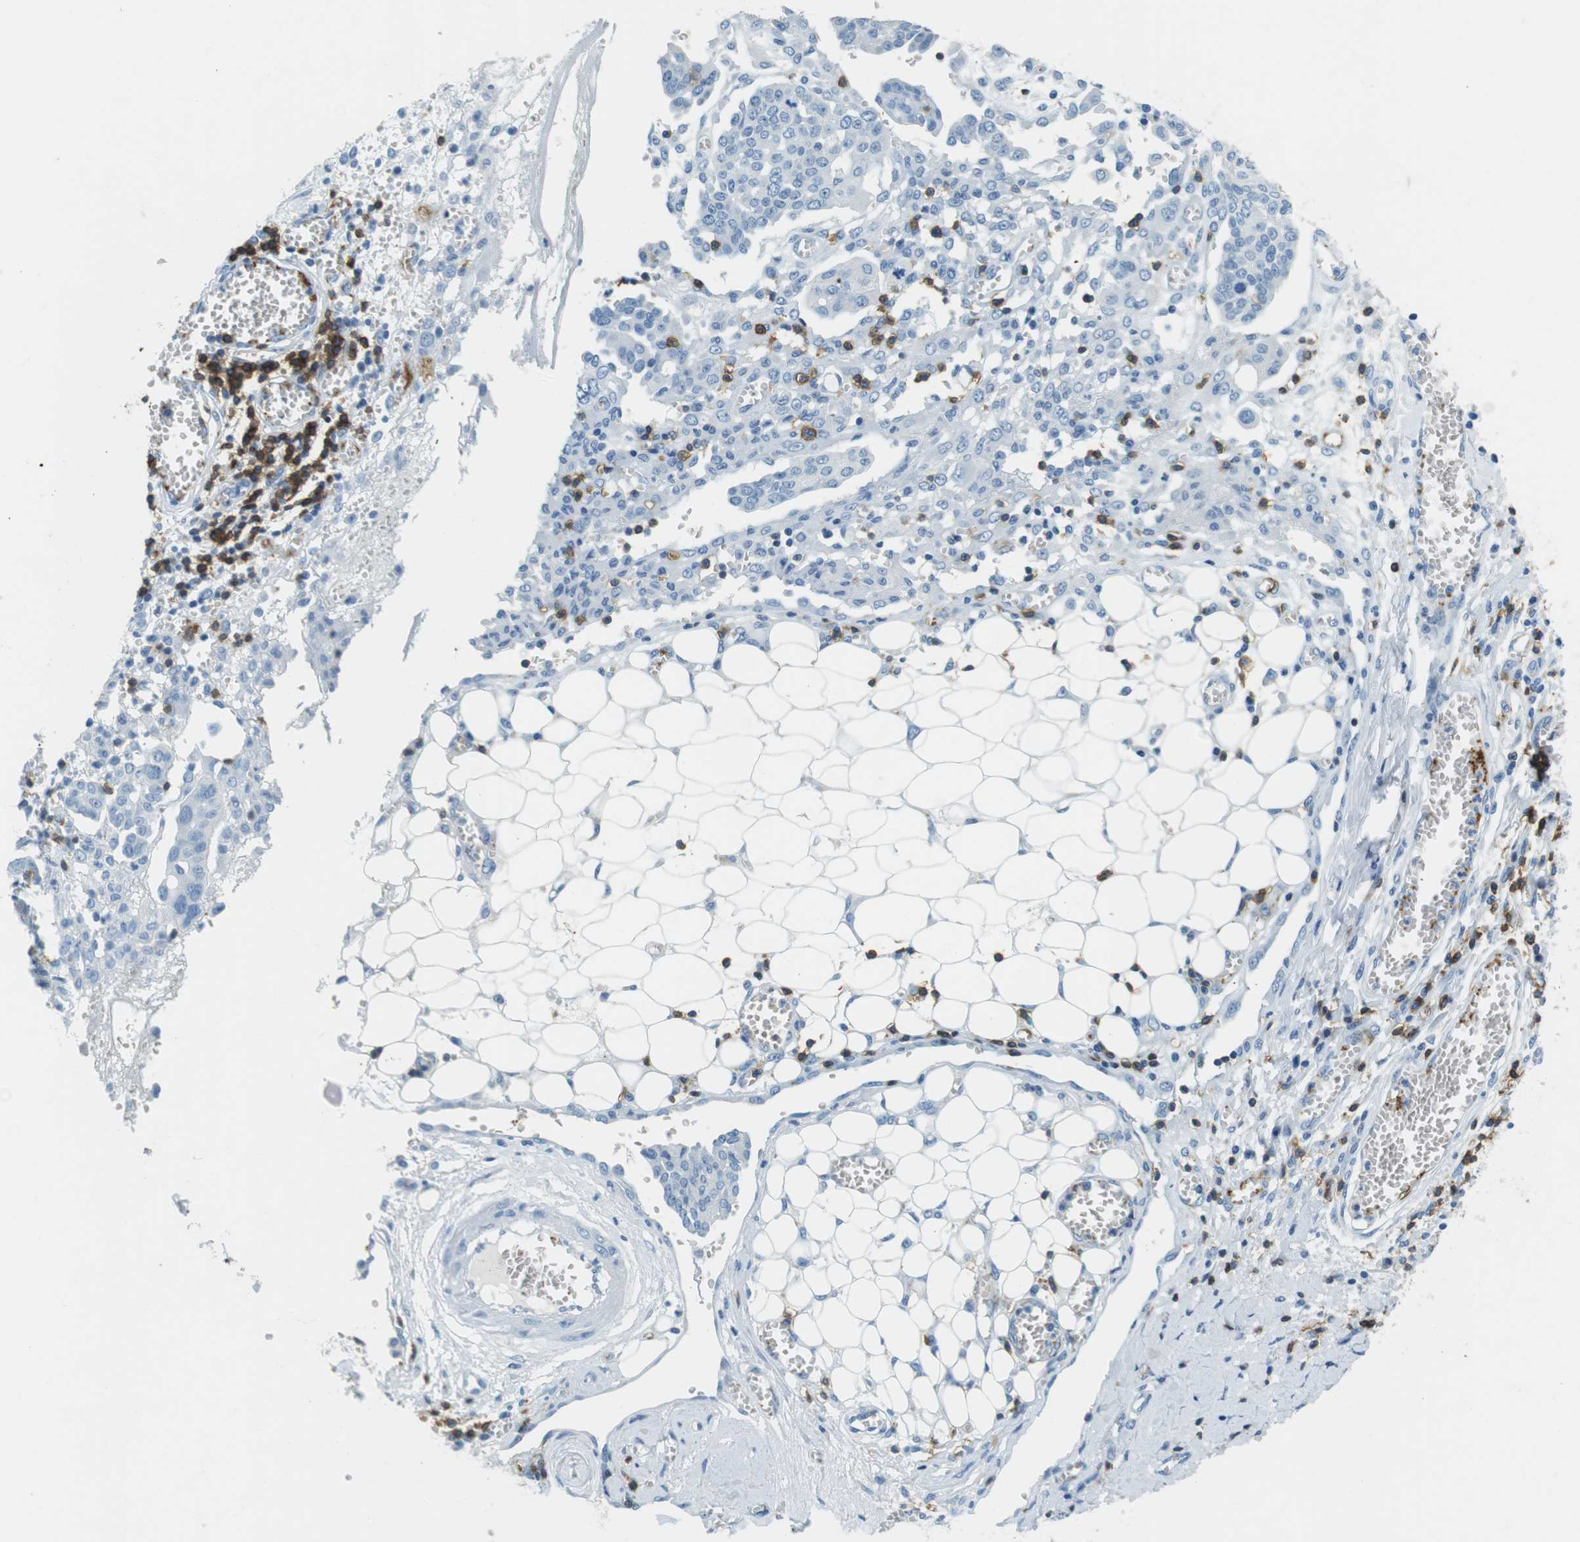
{"staining": {"intensity": "negative", "quantity": "none", "location": "none"}, "tissue": "ovarian cancer", "cell_type": "Tumor cells", "image_type": "cancer", "snomed": [{"axis": "morphology", "description": "Cystadenocarcinoma, serous, NOS"}, {"axis": "topography", "description": "Soft tissue"}, {"axis": "topography", "description": "Ovary"}], "caption": "Histopathology image shows no protein expression in tumor cells of ovarian serous cystadenocarcinoma tissue.", "gene": "LAT", "patient": {"sex": "female", "age": 57}}